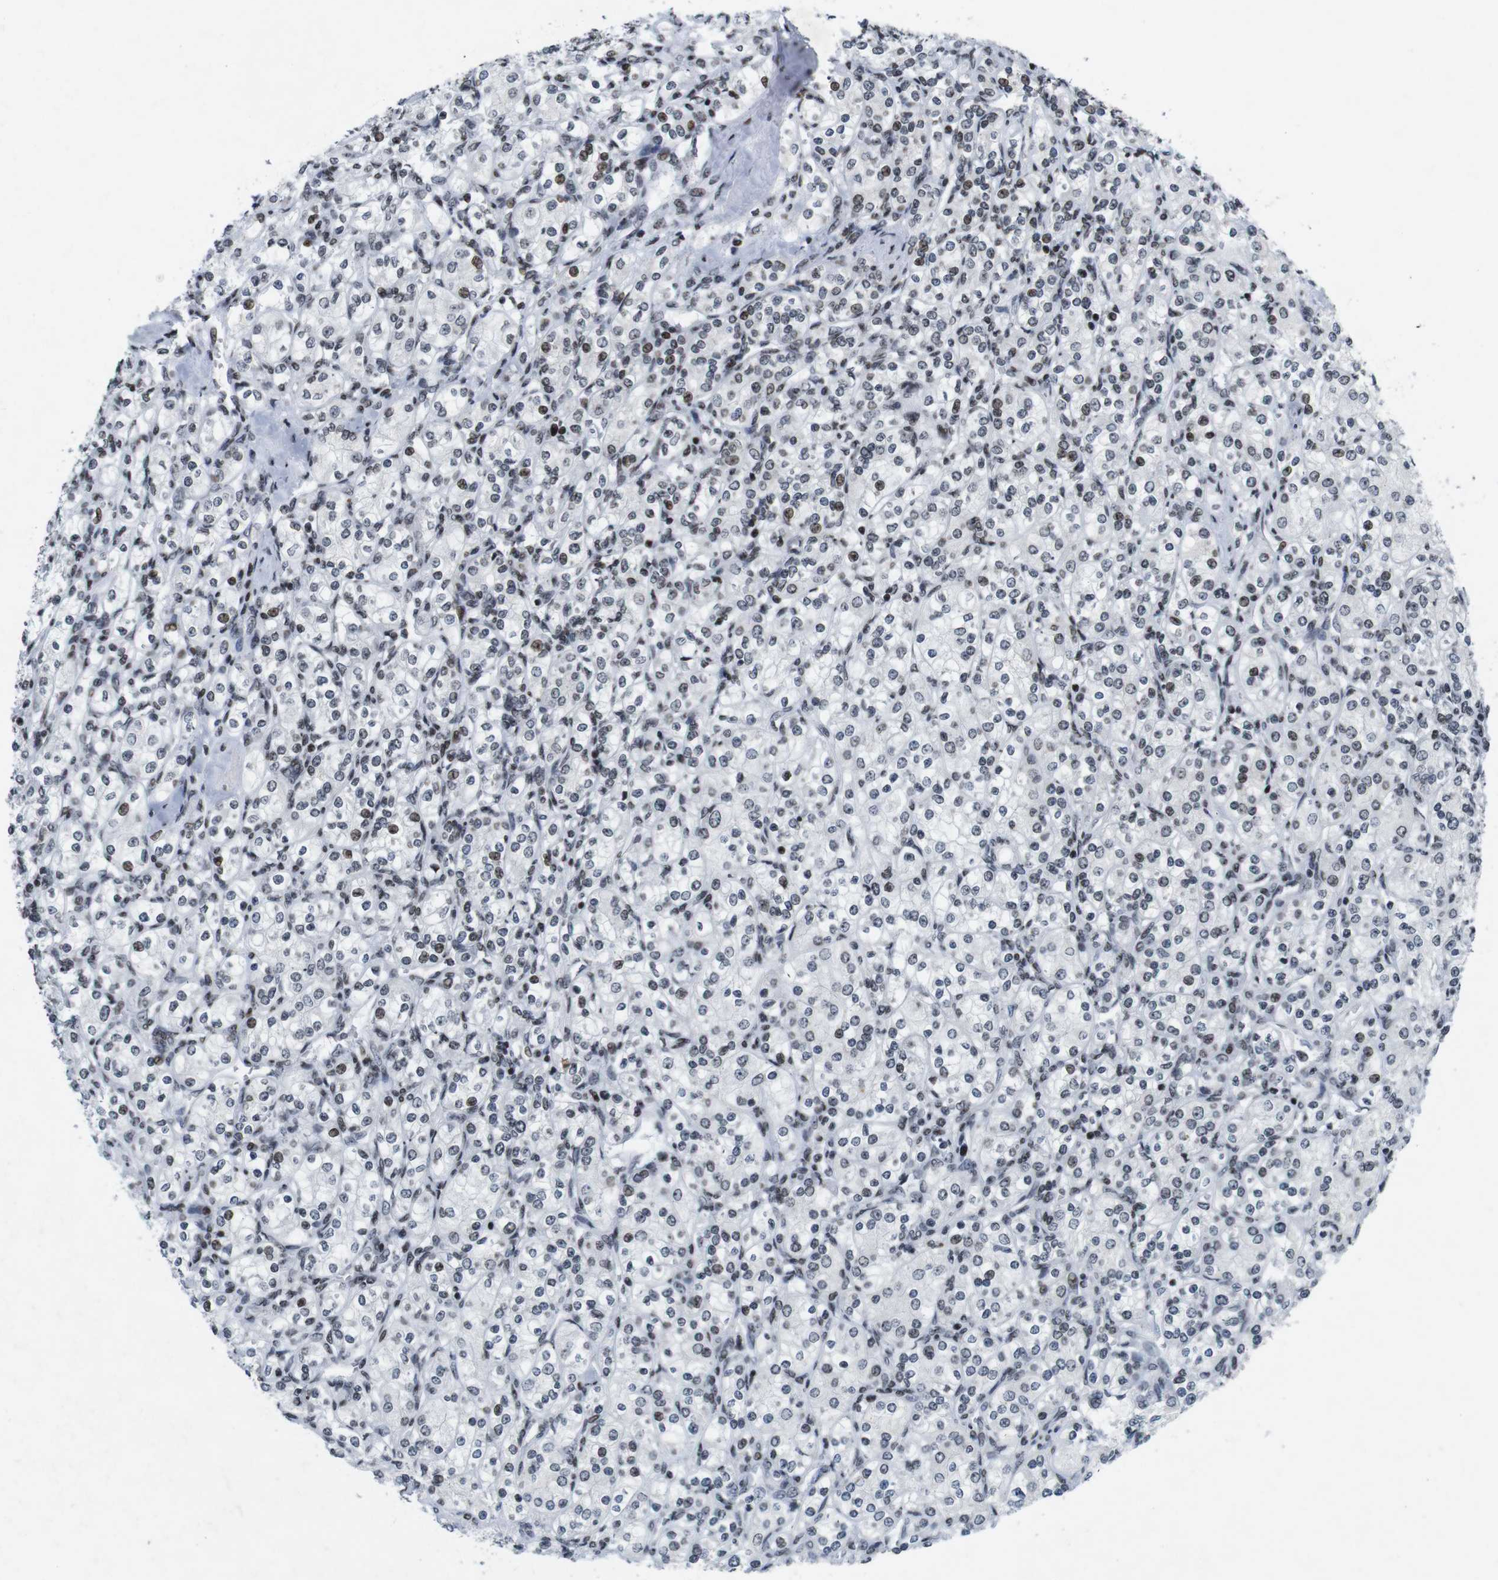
{"staining": {"intensity": "weak", "quantity": "<25%", "location": "nuclear"}, "tissue": "renal cancer", "cell_type": "Tumor cells", "image_type": "cancer", "snomed": [{"axis": "morphology", "description": "Adenocarcinoma, NOS"}, {"axis": "topography", "description": "Kidney"}], "caption": "High magnification brightfield microscopy of adenocarcinoma (renal) stained with DAB (3,3'-diaminobenzidine) (brown) and counterstained with hematoxylin (blue): tumor cells show no significant staining. (Stains: DAB (3,3'-diaminobenzidine) immunohistochemistry (IHC) with hematoxylin counter stain, Microscopy: brightfield microscopy at high magnification).", "gene": "MAGEH1", "patient": {"sex": "male", "age": 77}}